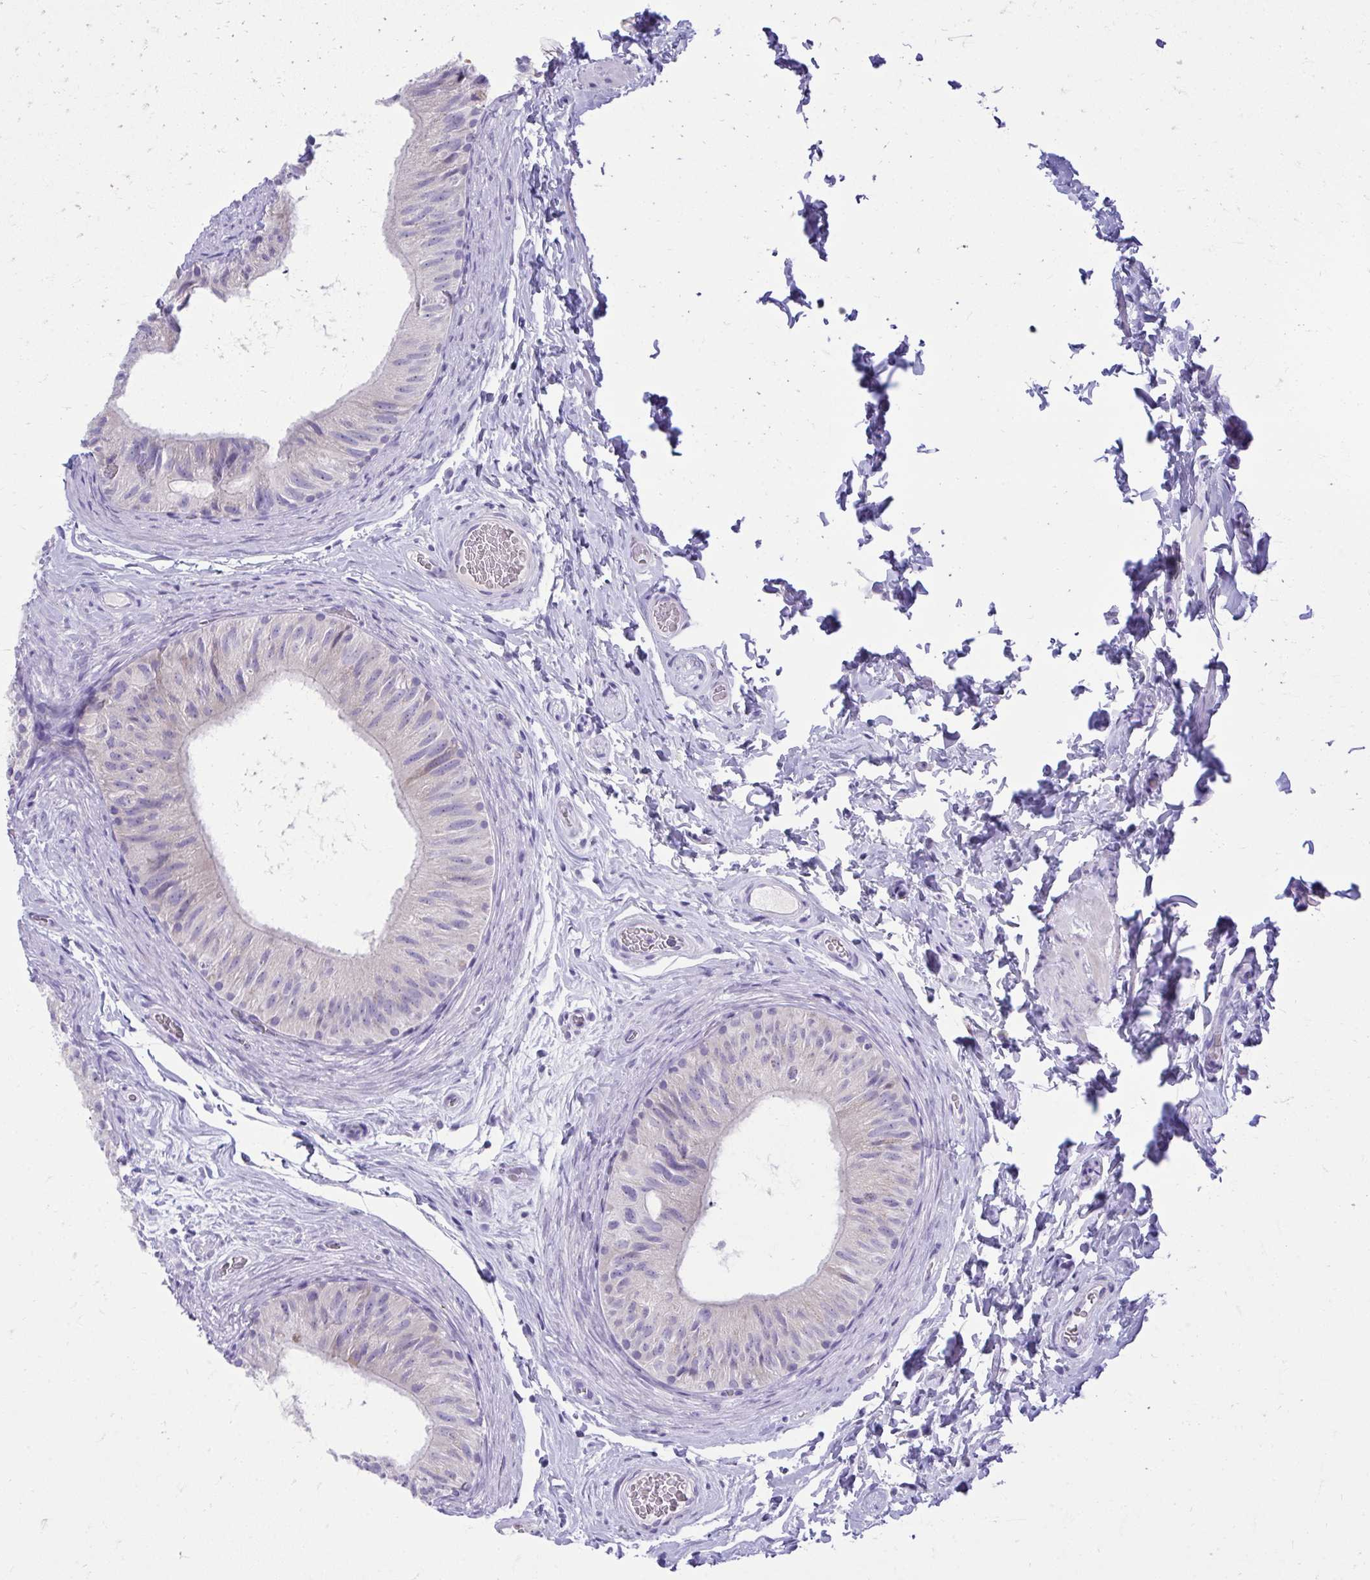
{"staining": {"intensity": "negative", "quantity": "none", "location": "none"}, "tissue": "epididymis", "cell_type": "Glandular cells", "image_type": "normal", "snomed": [{"axis": "morphology", "description": "Normal tissue, NOS"}, {"axis": "topography", "description": "Epididymis, spermatic cord, NOS"}, {"axis": "topography", "description": "Epididymis"}], "caption": "Immunohistochemistry (IHC) histopathology image of benign human epididymis stained for a protein (brown), which demonstrates no expression in glandular cells.", "gene": "AIG1", "patient": {"sex": "male", "age": 31}}